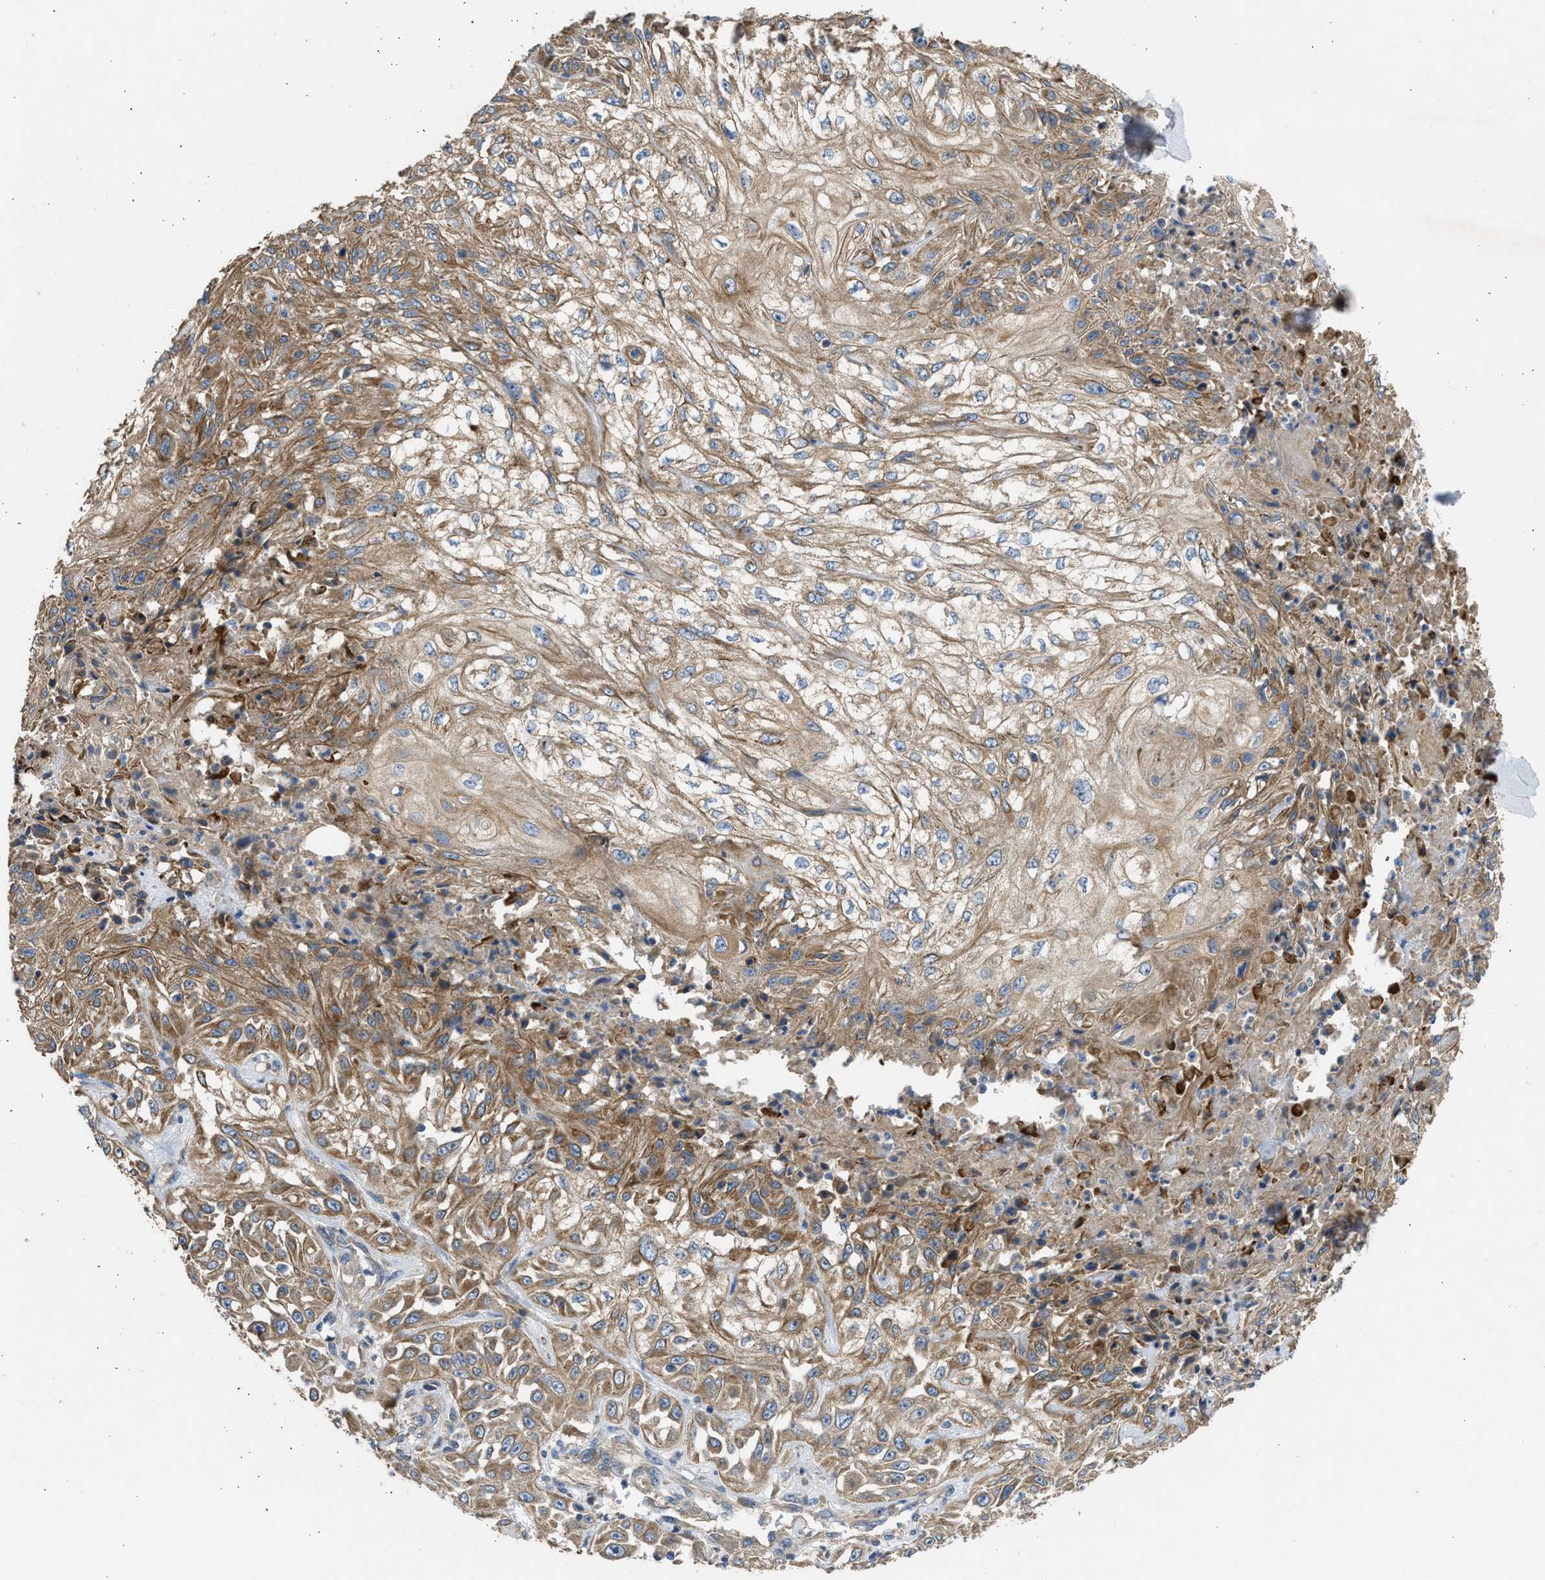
{"staining": {"intensity": "moderate", "quantity": ">75%", "location": "cytoplasmic/membranous"}, "tissue": "skin cancer", "cell_type": "Tumor cells", "image_type": "cancer", "snomed": [{"axis": "morphology", "description": "Squamous cell carcinoma, NOS"}, {"axis": "morphology", "description": "Squamous cell carcinoma, metastatic, NOS"}, {"axis": "topography", "description": "Skin"}, {"axis": "topography", "description": "Lymph node"}], "caption": "An immunohistochemistry (IHC) histopathology image of neoplastic tissue is shown. Protein staining in brown labels moderate cytoplasmic/membranous positivity in skin cancer within tumor cells.", "gene": "CSRNP2", "patient": {"sex": "male", "age": 75}}